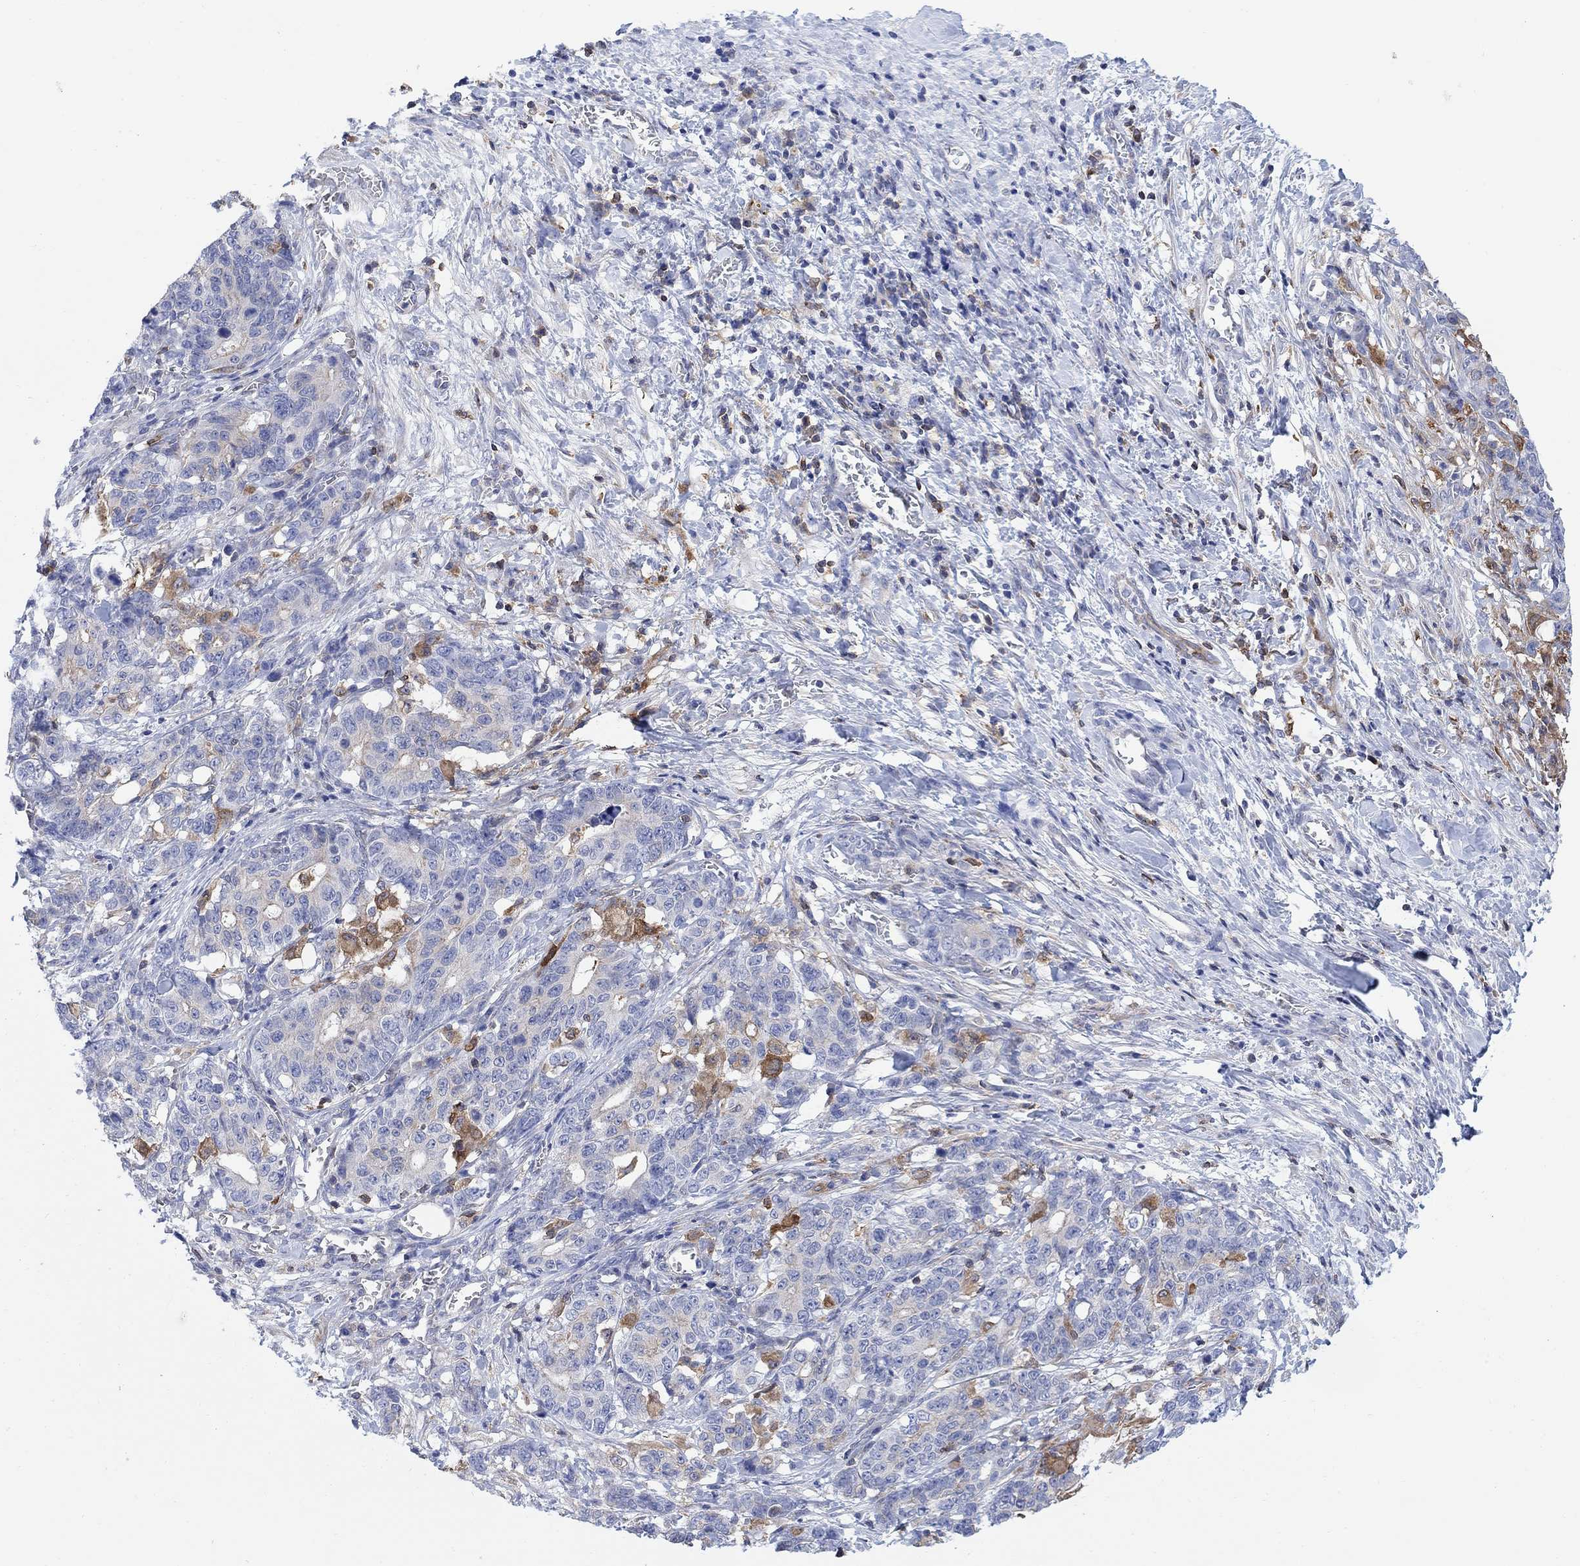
{"staining": {"intensity": "moderate", "quantity": "<25%", "location": "cytoplasmic/membranous"}, "tissue": "stomach cancer", "cell_type": "Tumor cells", "image_type": "cancer", "snomed": [{"axis": "morphology", "description": "Normal tissue, NOS"}, {"axis": "morphology", "description": "Adenocarcinoma, NOS"}, {"axis": "topography", "description": "Stomach"}], "caption": "IHC (DAB) staining of stomach cancer demonstrates moderate cytoplasmic/membranous protein expression in approximately <25% of tumor cells. (Brightfield microscopy of DAB IHC at high magnification).", "gene": "GBP5", "patient": {"sex": "female", "age": 64}}